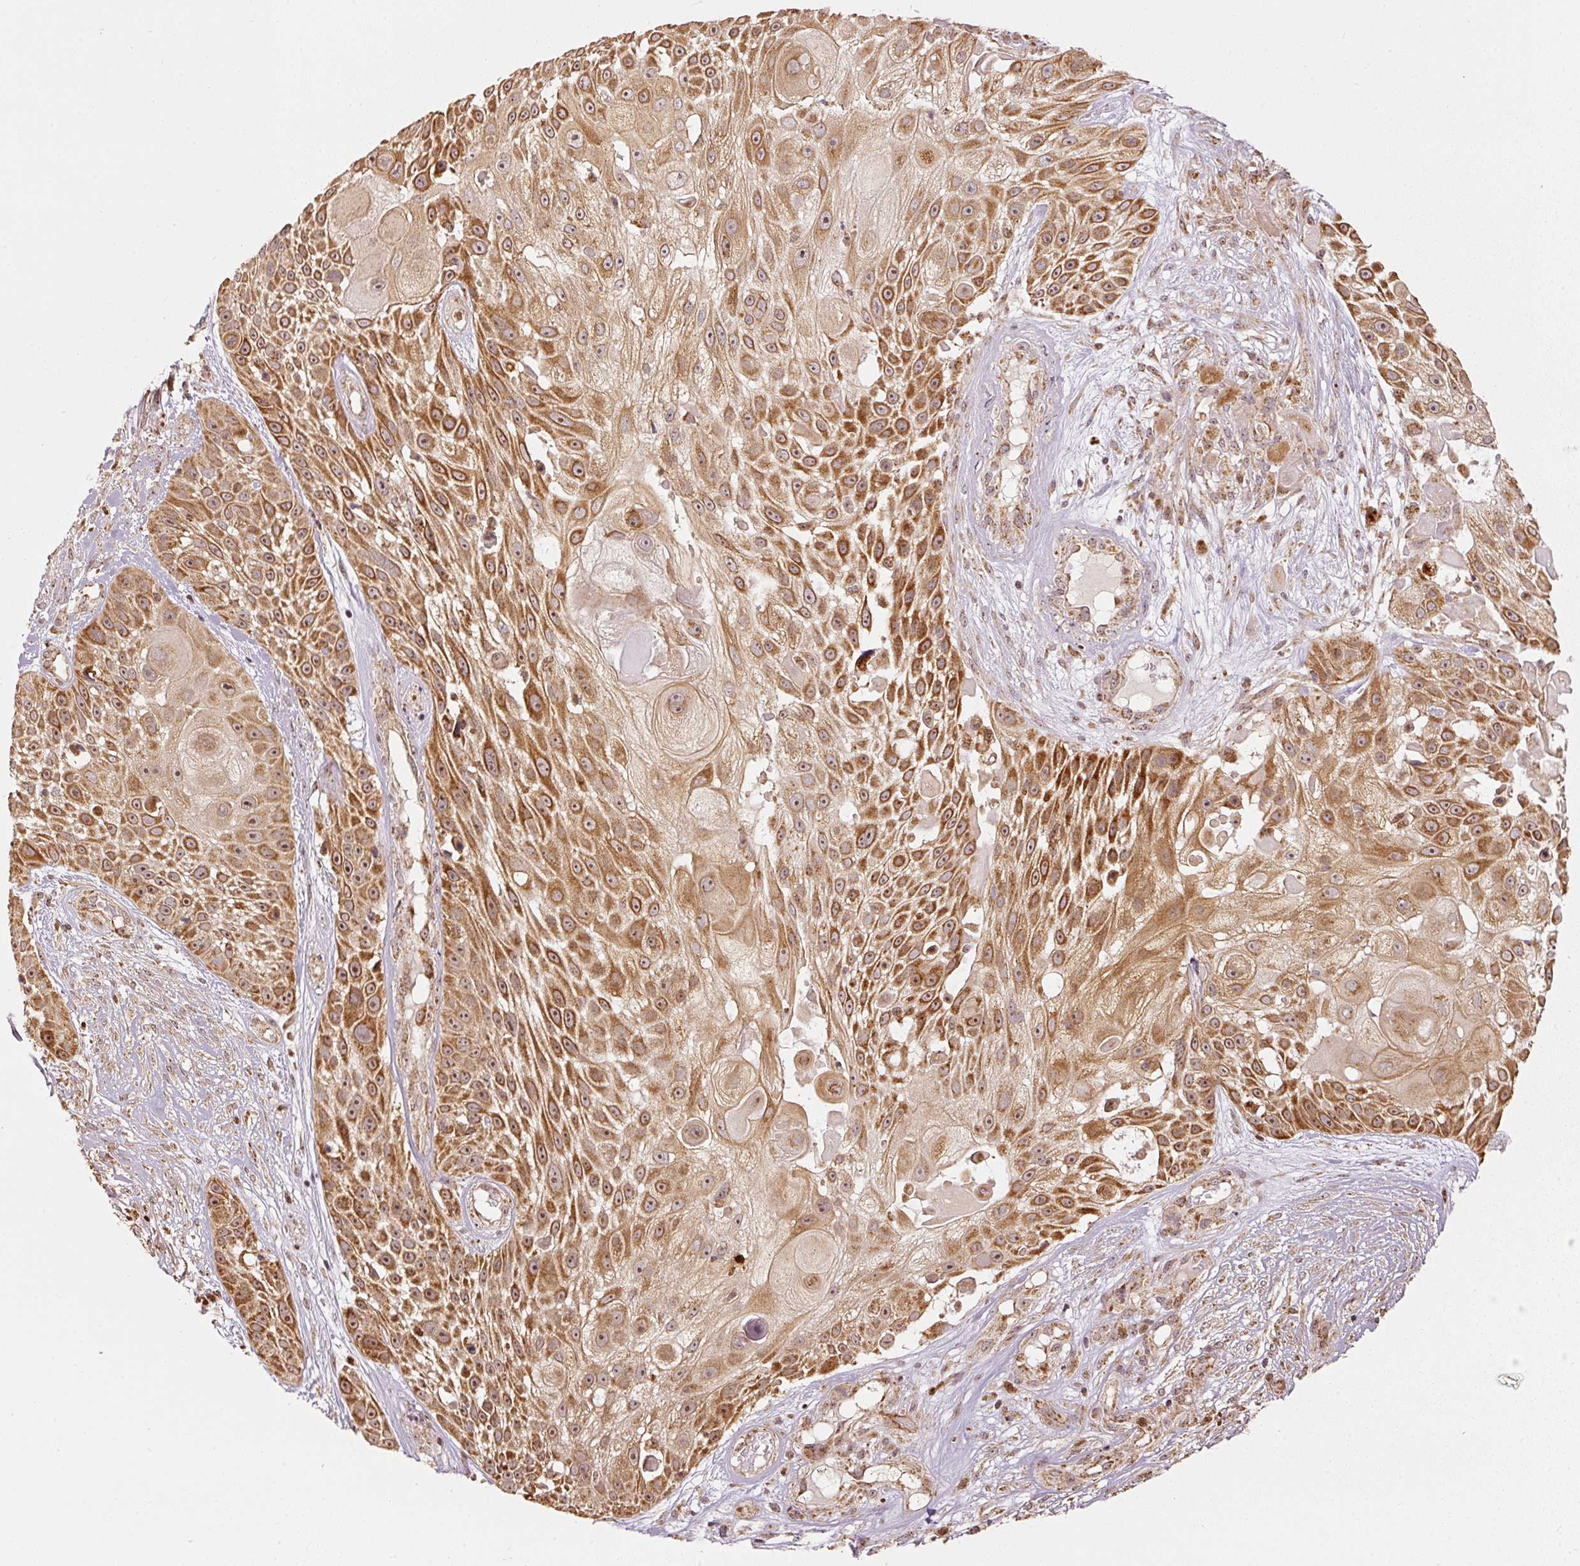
{"staining": {"intensity": "moderate", "quantity": ">75%", "location": "cytoplasmic/membranous"}, "tissue": "skin cancer", "cell_type": "Tumor cells", "image_type": "cancer", "snomed": [{"axis": "morphology", "description": "Squamous cell carcinoma, NOS"}, {"axis": "topography", "description": "Skin"}], "caption": "Human skin squamous cell carcinoma stained for a protein (brown) reveals moderate cytoplasmic/membranous positive positivity in approximately >75% of tumor cells.", "gene": "MTHFD1L", "patient": {"sex": "female", "age": 86}}